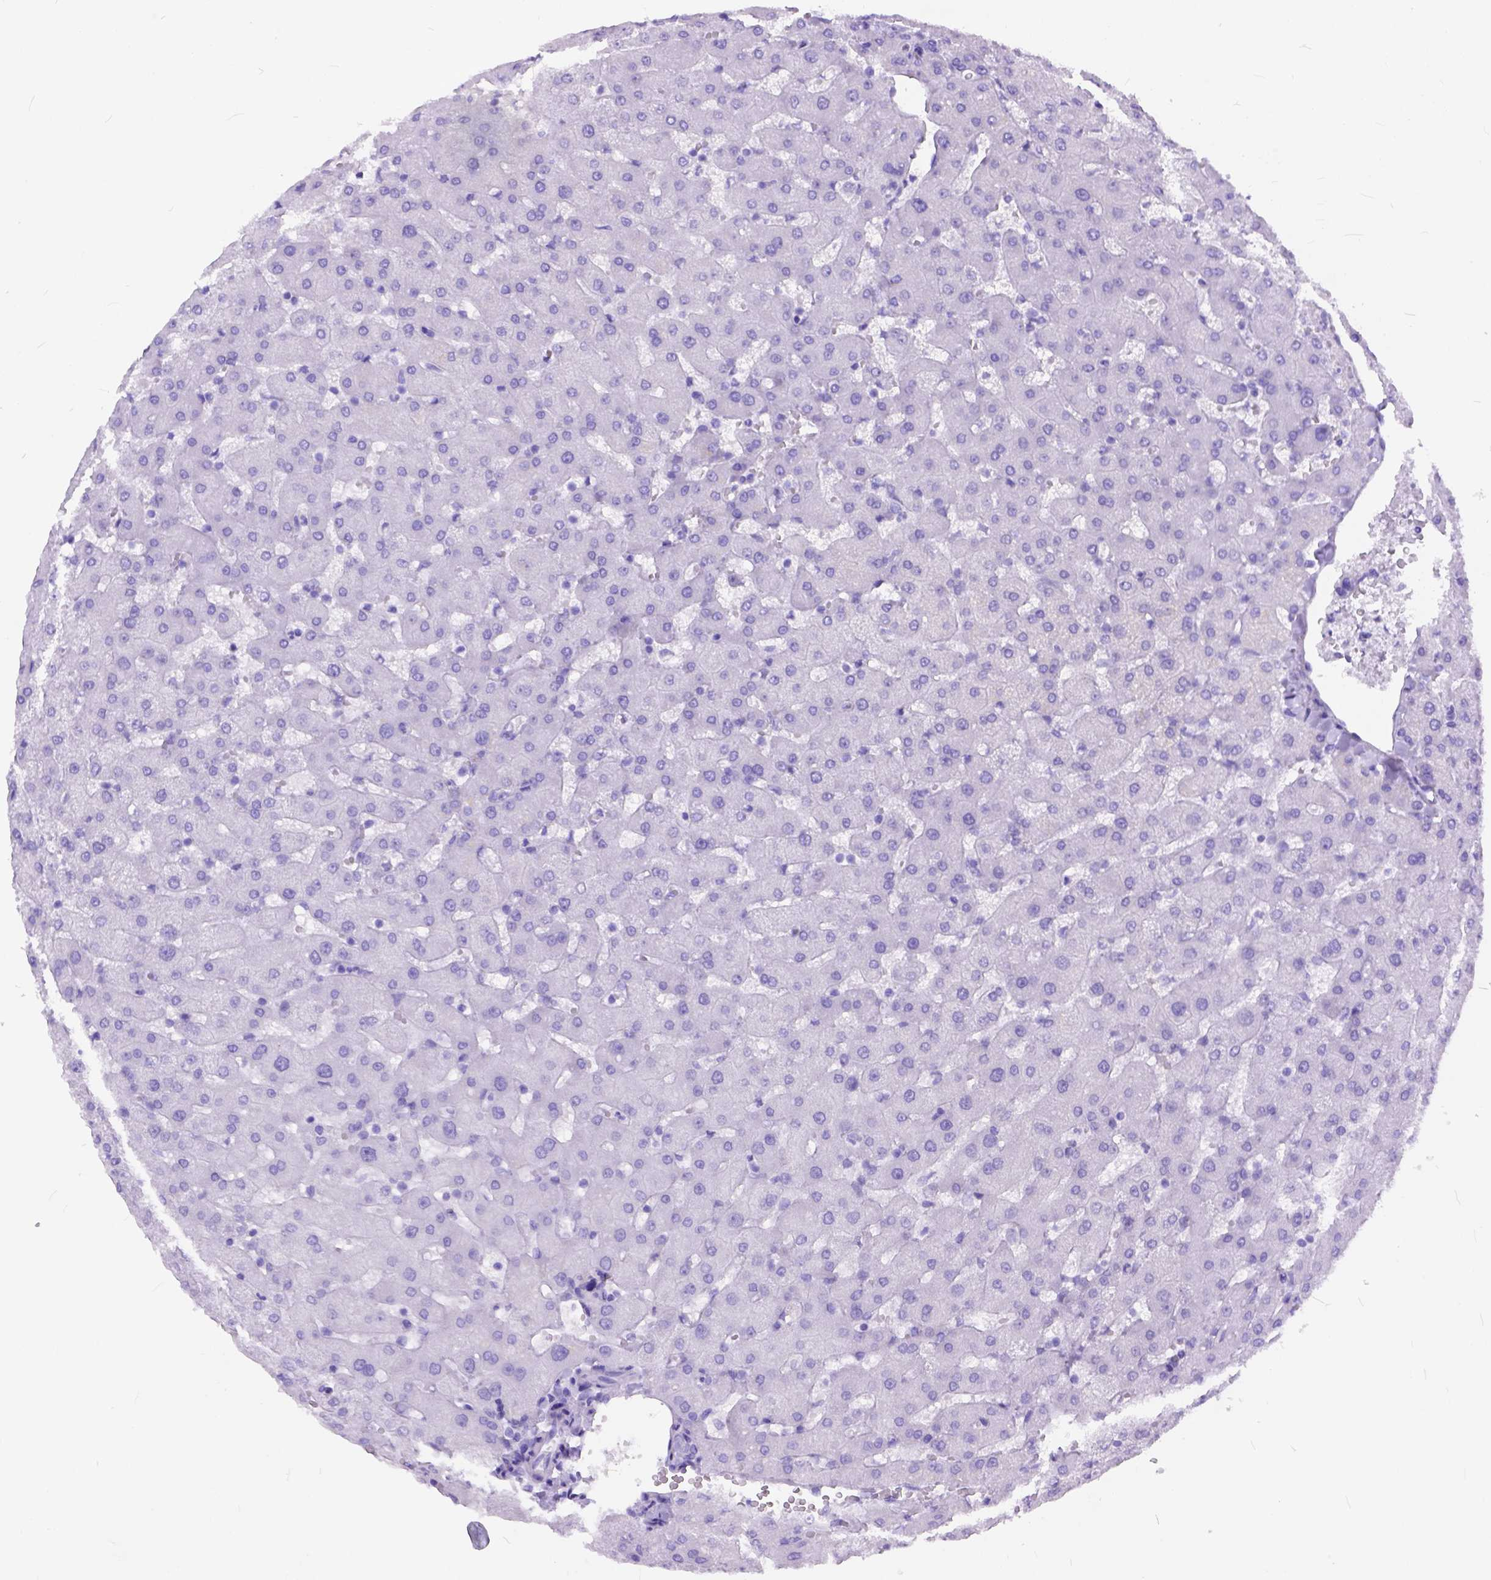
{"staining": {"intensity": "negative", "quantity": "none", "location": "none"}, "tissue": "liver", "cell_type": "Cholangiocytes", "image_type": "normal", "snomed": [{"axis": "morphology", "description": "Normal tissue, NOS"}, {"axis": "topography", "description": "Liver"}], "caption": "The image demonstrates no staining of cholangiocytes in normal liver.", "gene": "C1QTNF3", "patient": {"sex": "female", "age": 63}}